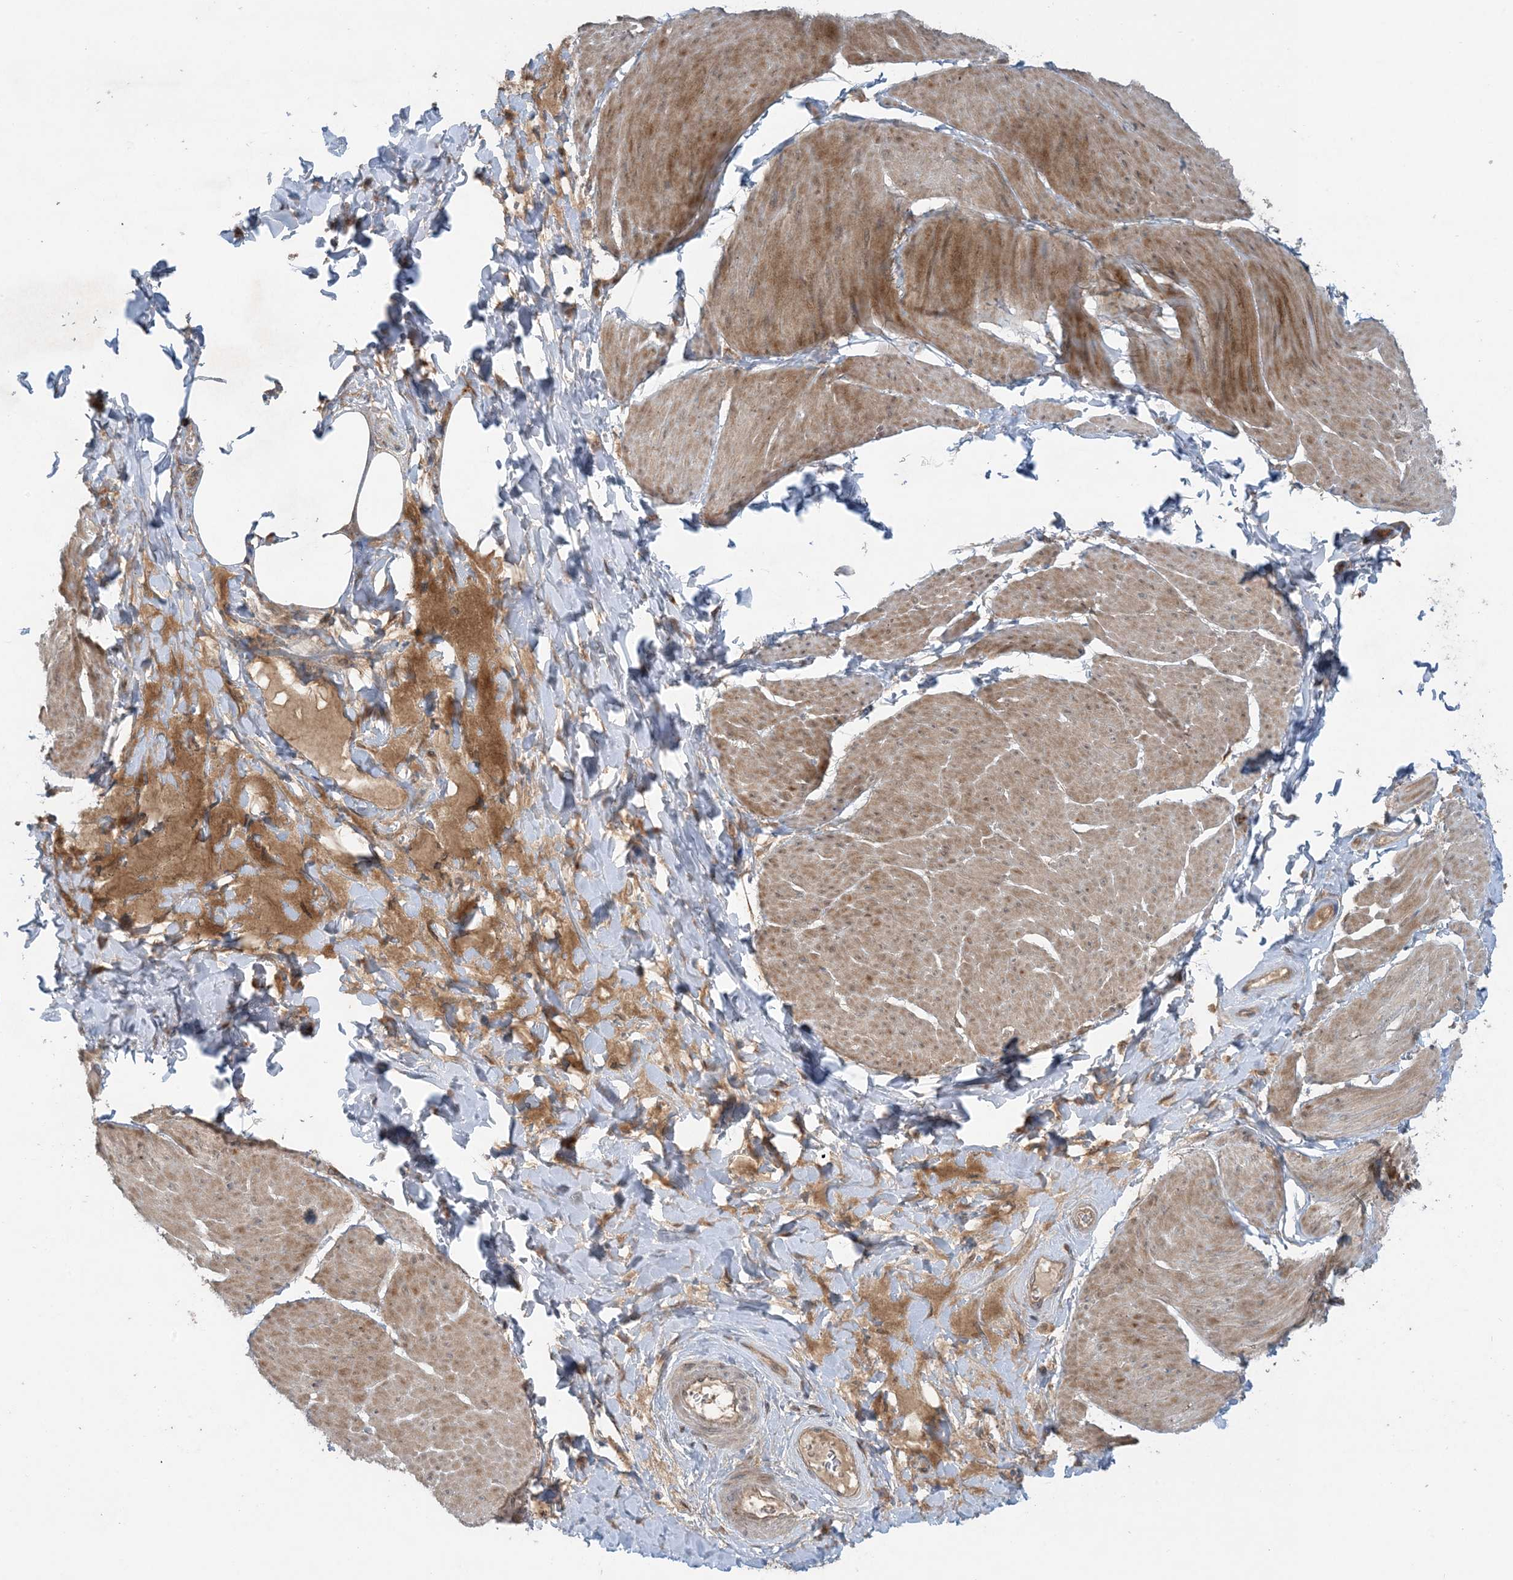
{"staining": {"intensity": "moderate", "quantity": ">75%", "location": "cytoplasmic/membranous"}, "tissue": "smooth muscle", "cell_type": "Smooth muscle cells", "image_type": "normal", "snomed": [{"axis": "morphology", "description": "Urothelial carcinoma, High grade"}, {"axis": "topography", "description": "Urinary bladder"}], "caption": "DAB (3,3'-diaminobenzidine) immunohistochemical staining of unremarkable human smooth muscle displays moderate cytoplasmic/membranous protein expression in about >75% of smooth muscle cells. (Brightfield microscopy of DAB IHC at high magnification).", "gene": "STAM2", "patient": {"sex": "male", "age": 46}}